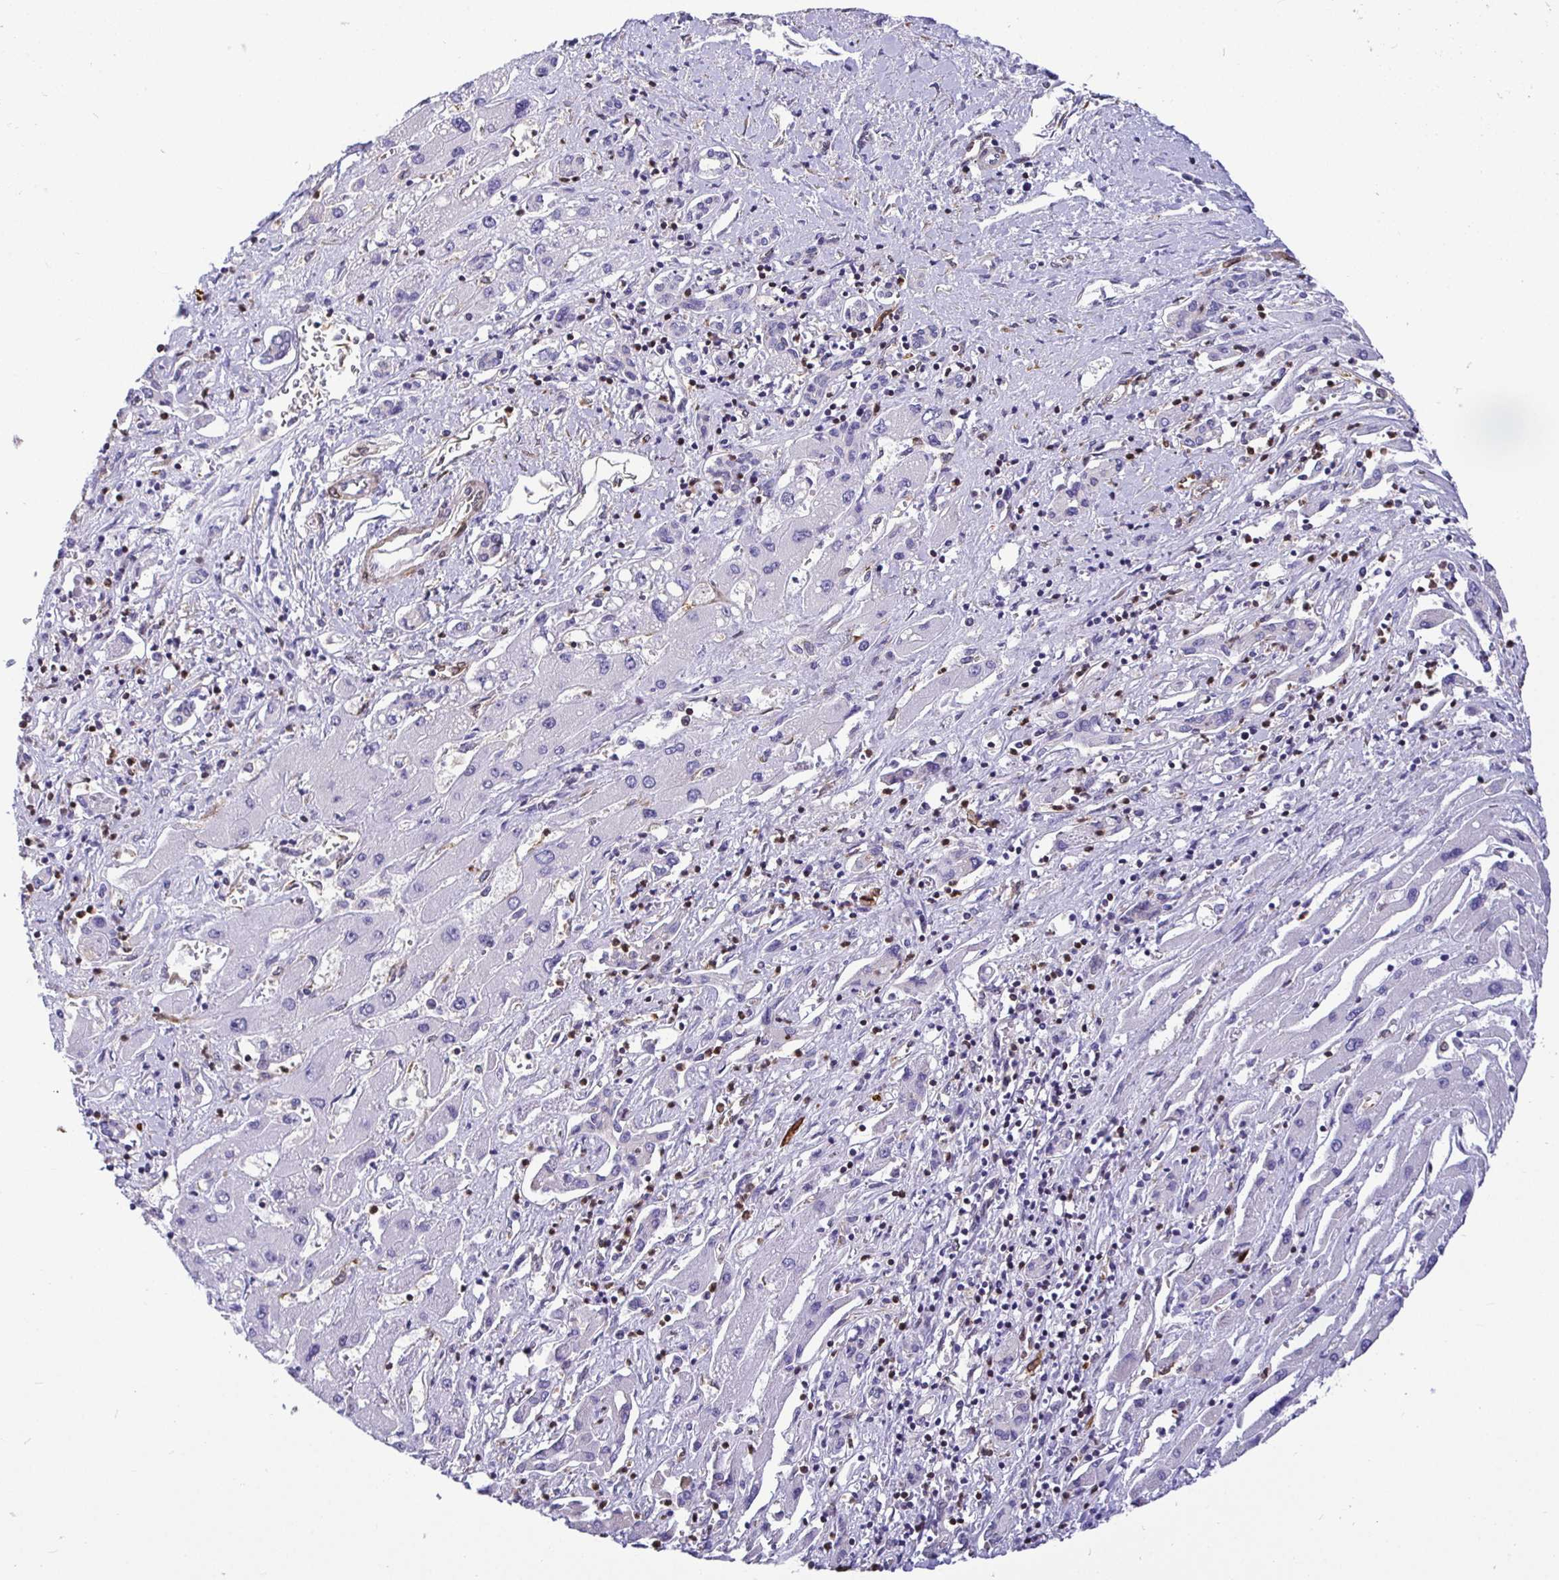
{"staining": {"intensity": "negative", "quantity": "none", "location": "none"}, "tissue": "liver cancer", "cell_type": "Tumor cells", "image_type": "cancer", "snomed": [{"axis": "morphology", "description": "Carcinoma, Hepatocellular, NOS"}, {"axis": "topography", "description": "Liver"}], "caption": "The photomicrograph reveals no staining of tumor cells in liver hepatocellular carcinoma.", "gene": "TP53I11", "patient": {"sex": "male", "age": 73}}